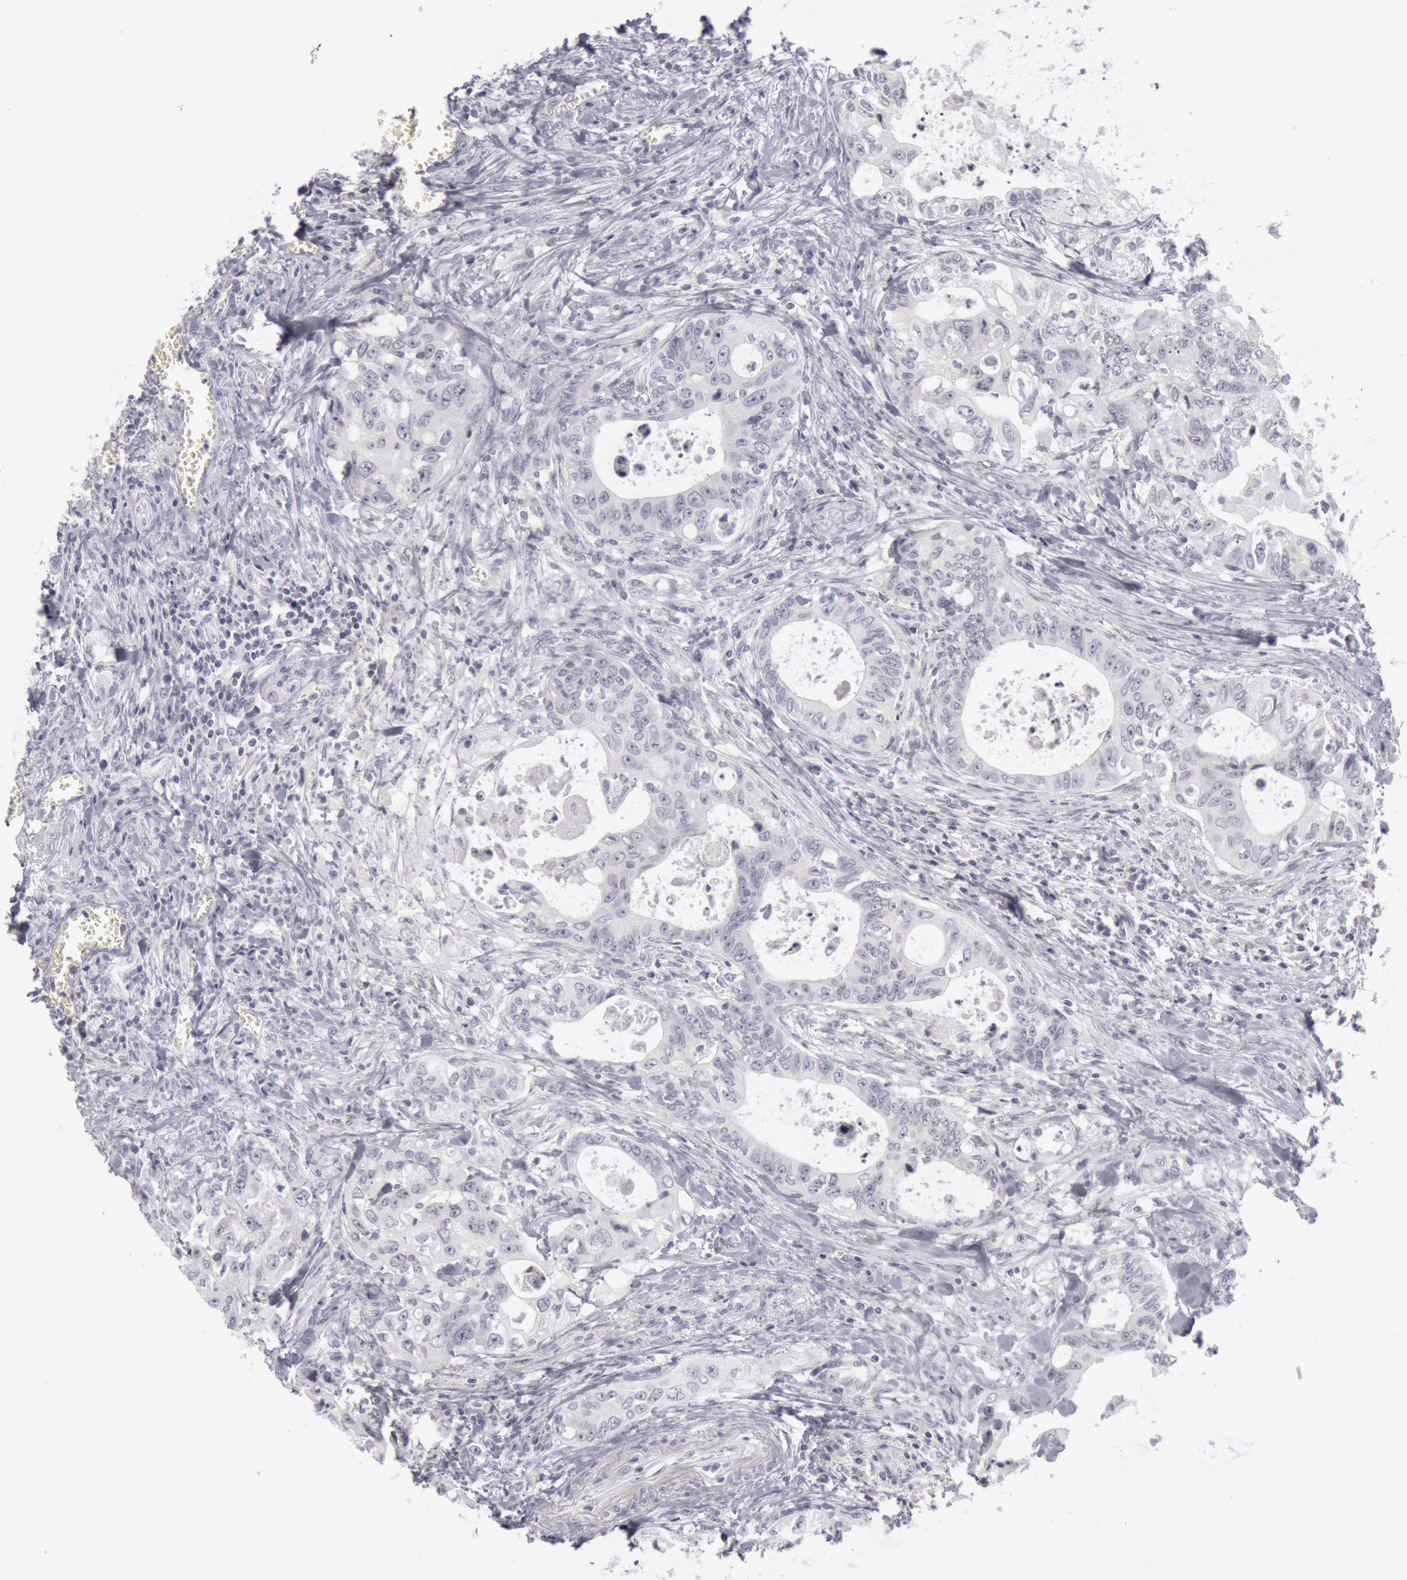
{"staining": {"intensity": "negative", "quantity": "none", "location": "none"}, "tissue": "colorectal cancer", "cell_type": "Tumor cells", "image_type": "cancer", "snomed": [{"axis": "morphology", "description": "Adenocarcinoma, NOS"}, {"axis": "topography", "description": "Rectum"}], "caption": "Immunohistochemistry of colorectal adenocarcinoma demonstrates no positivity in tumor cells.", "gene": "KRT16", "patient": {"sex": "female", "age": 57}}